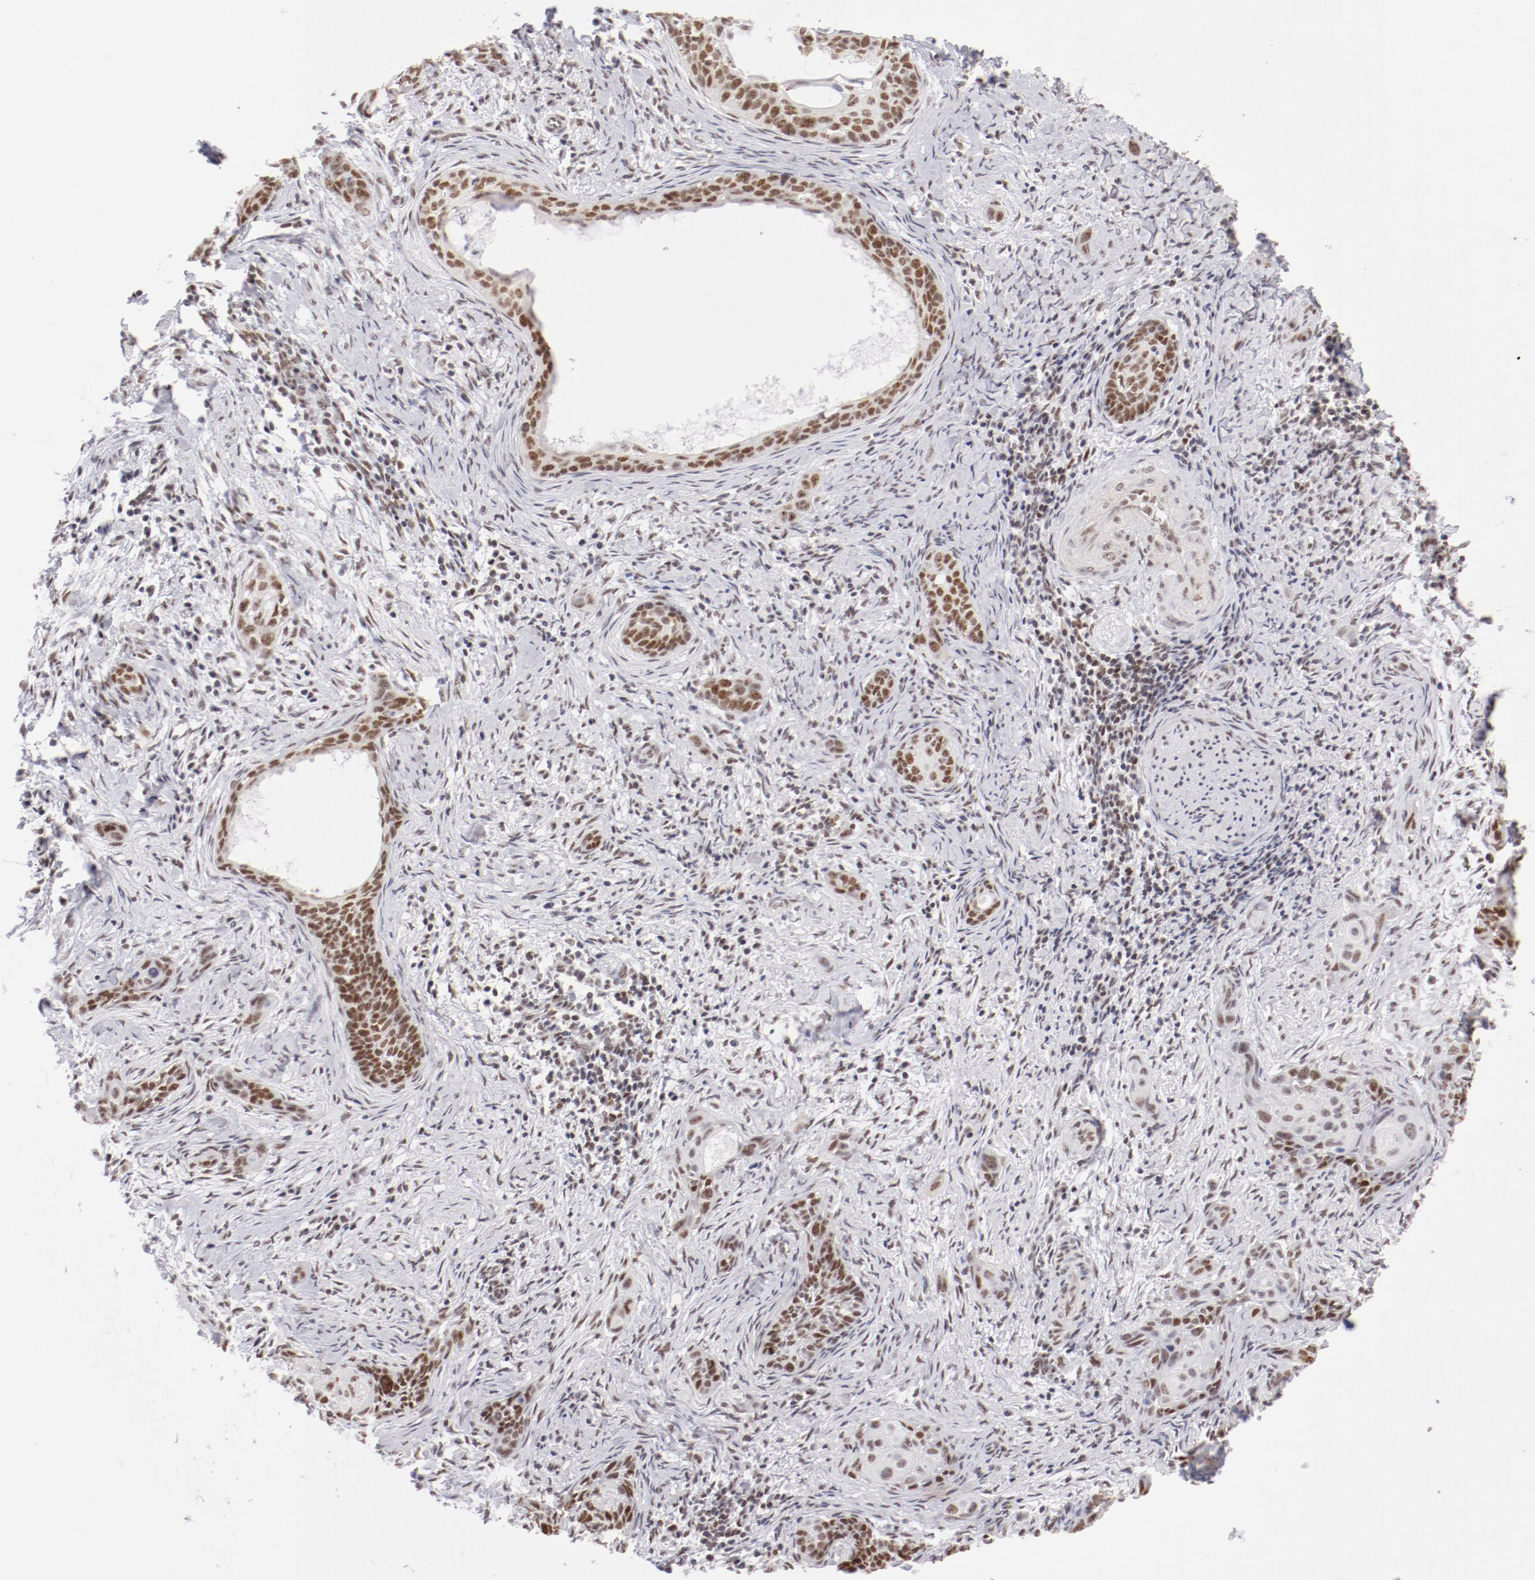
{"staining": {"intensity": "moderate", "quantity": ">75%", "location": "nuclear"}, "tissue": "cervical cancer", "cell_type": "Tumor cells", "image_type": "cancer", "snomed": [{"axis": "morphology", "description": "Squamous cell carcinoma, NOS"}, {"axis": "topography", "description": "Cervix"}], "caption": "Cervical cancer (squamous cell carcinoma) stained with DAB IHC displays medium levels of moderate nuclear expression in about >75% of tumor cells.", "gene": "TFAP4", "patient": {"sex": "female", "age": 33}}